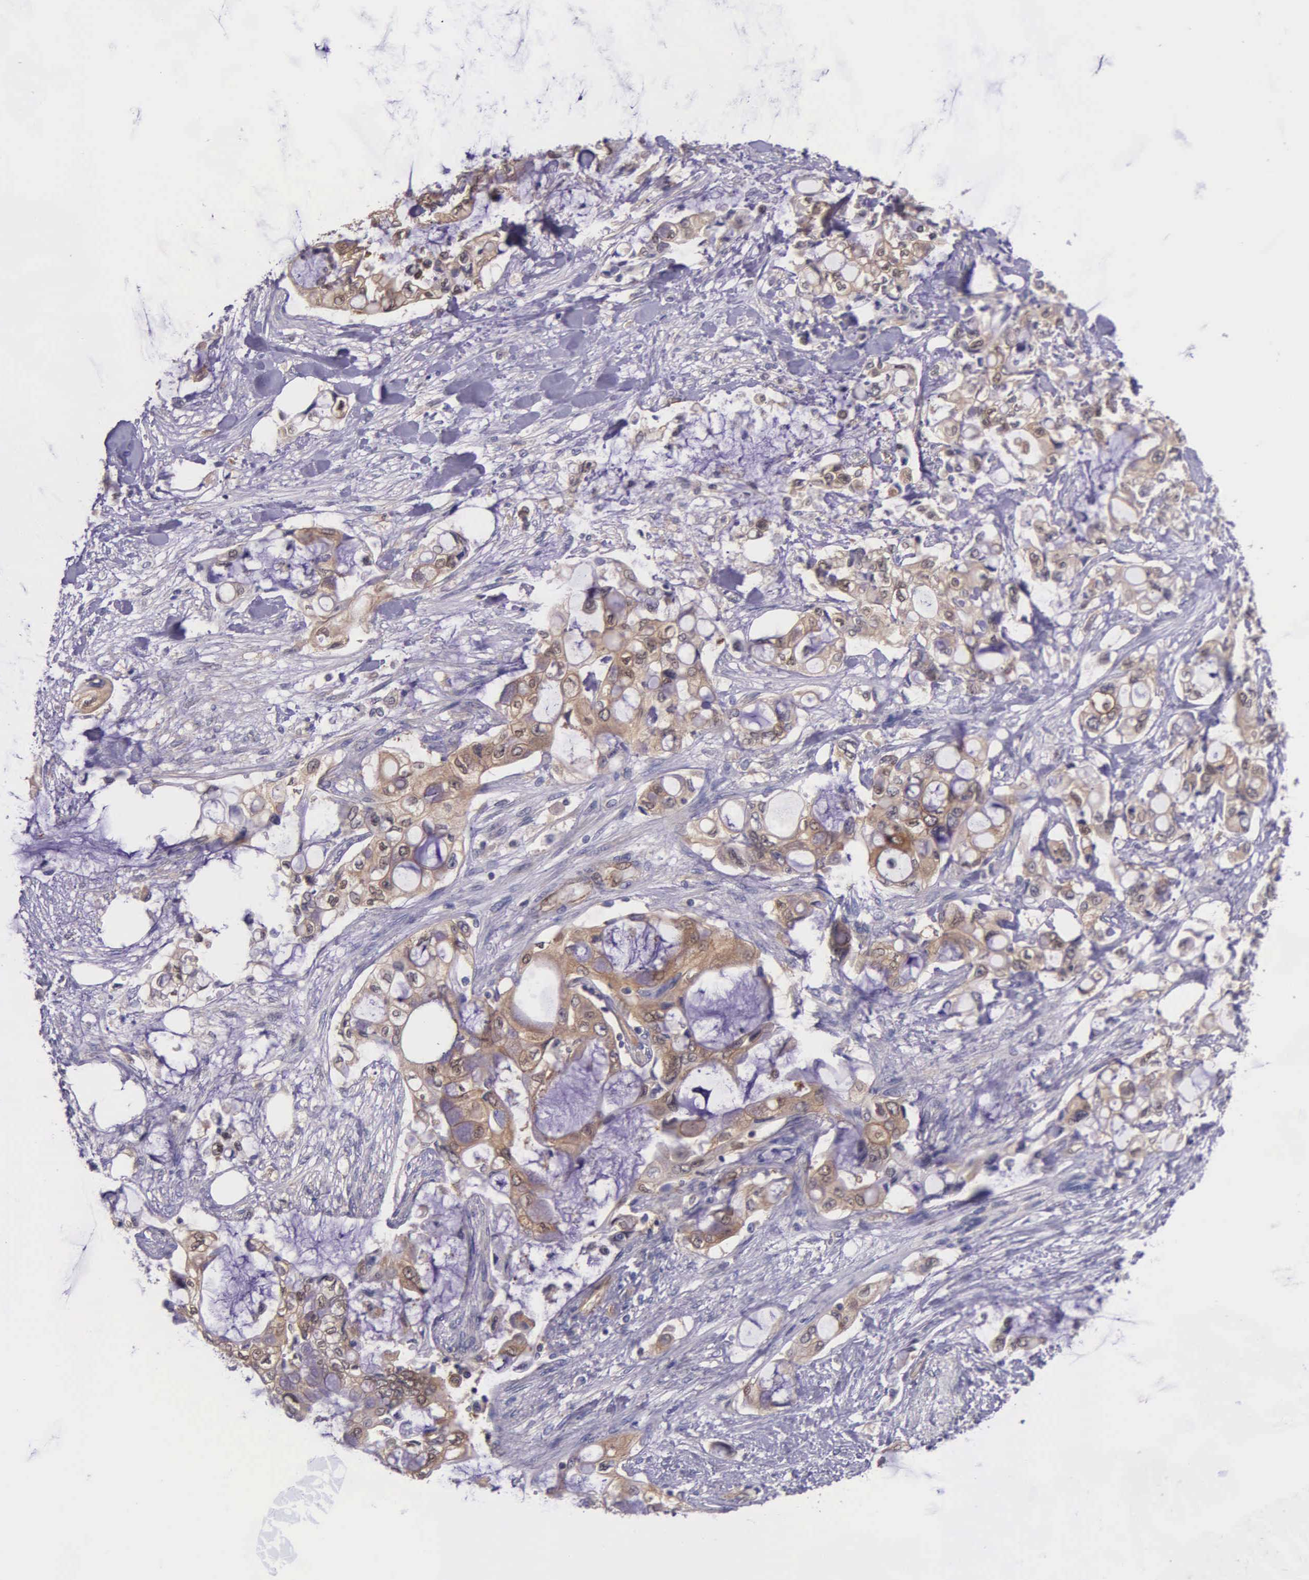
{"staining": {"intensity": "moderate", "quantity": ">75%", "location": "cytoplasmic/membranous"}, "tissue": "pancreatic cancer", "cell_type": "Tumor cells", "image_type": "cancer", "snomed": [{"axis": "morphology", "description": "Adenocarcinoma, NOS"}, {"axis": "topography", "description": "Pancreas"}], "caption": "Moderate cytoplasmic/membranous protein staining is appreciated in about >75% of tumor cells in pancreatic adenocarcinoma.", "gene": "GMPR2", "patient": {"sex": "female", "age": 70}}